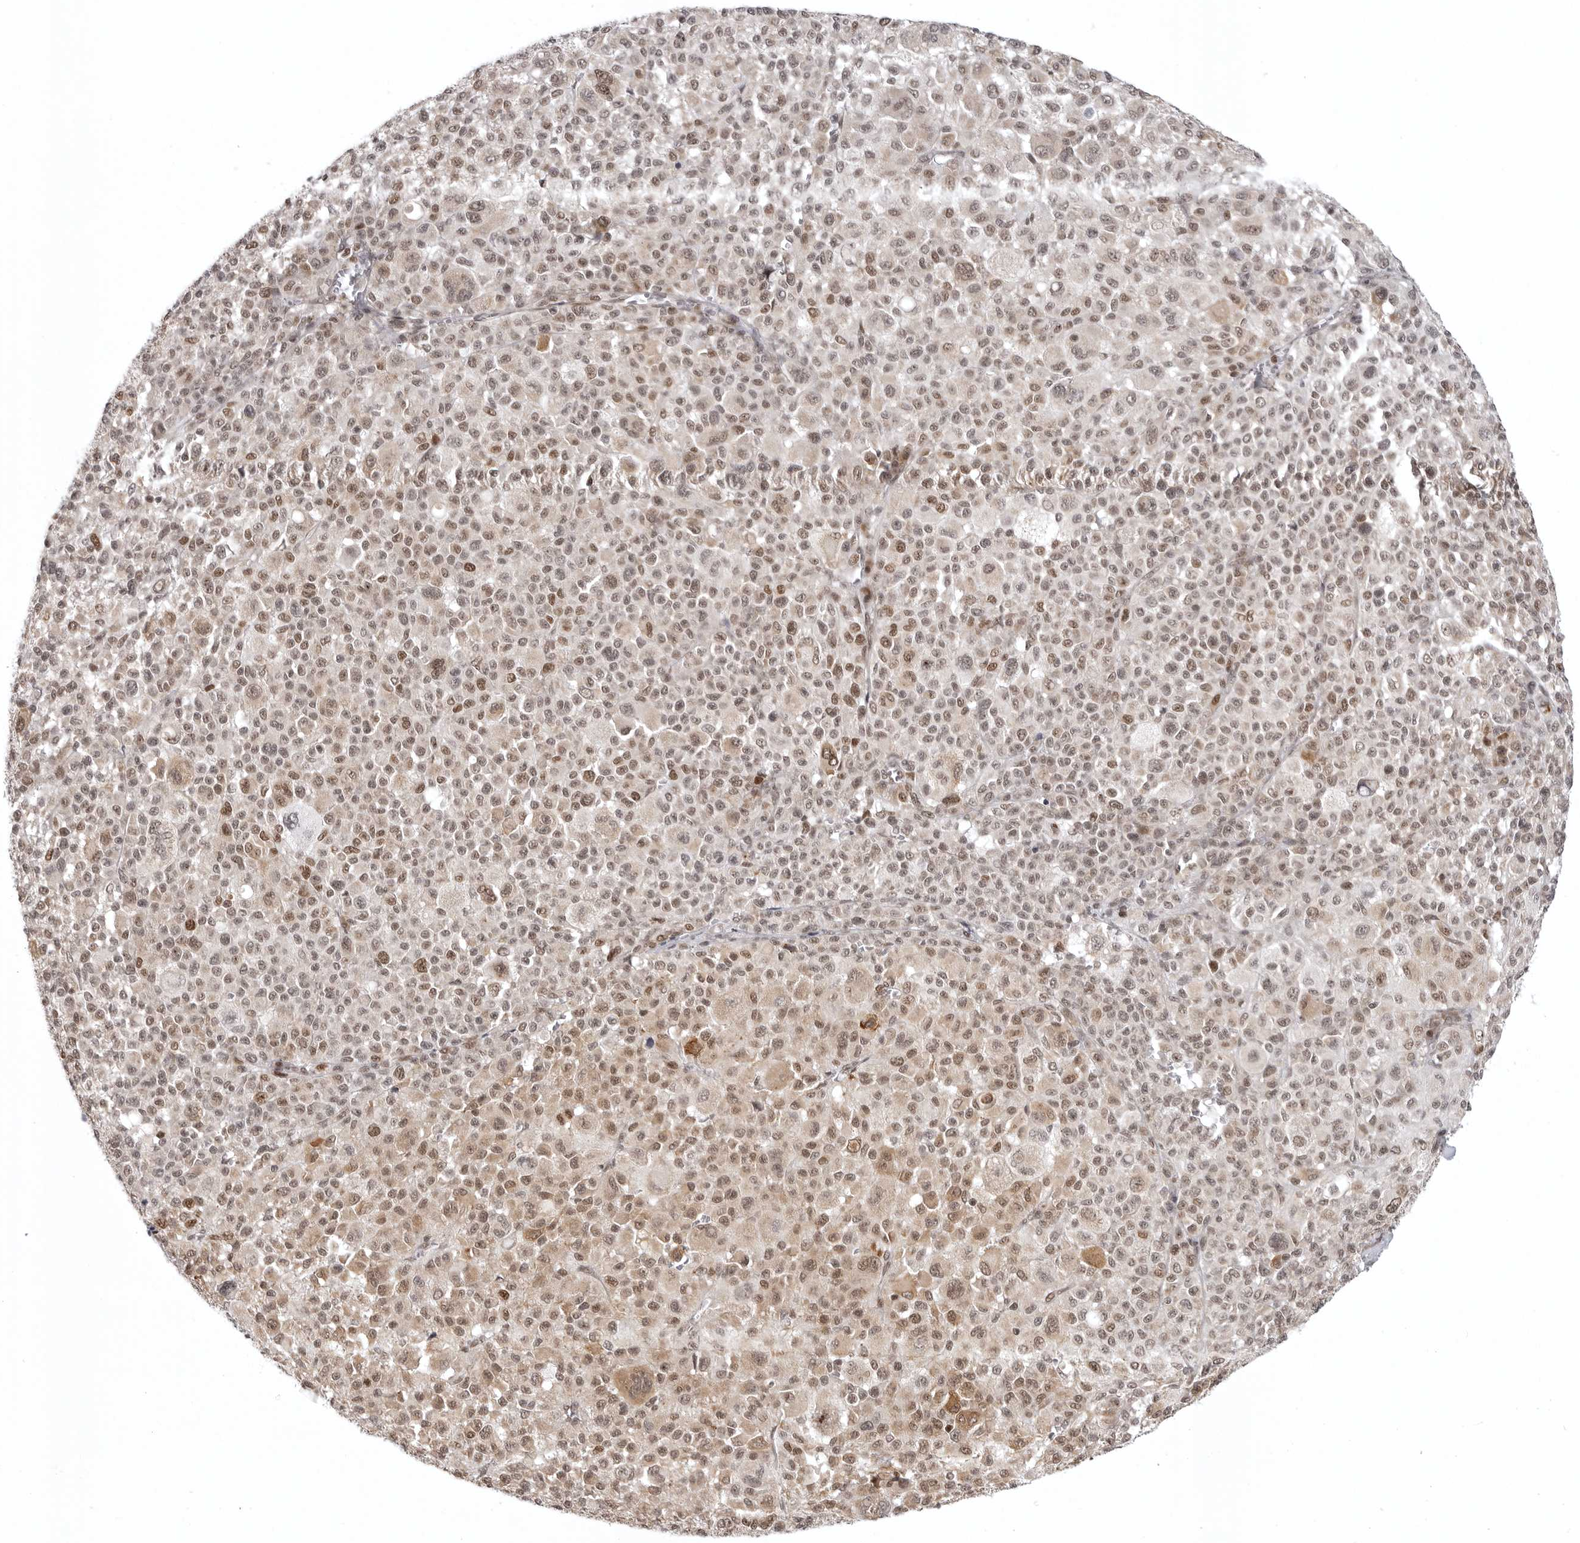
{"staining": {"intensity": "moderate", "quantity": ">75%", "location": "cytoplasmic/membranous,nuclear"}, "tissue": "melanoma", "cell_type": "Tumor cells", "image_type": "cancer", "snomed": [{"axis": "morphology", "description": "Malignant melanoma, Metastatic site"}, {"axis": "topography", "description": "Skin"}], "caption": "A photomicrograph of melanoma stained for a protein reveals moderate cytoplasmic/membranous and nuclear brown staining in tumor cells.", "gene": "PRDM10", "patient": {"sex": "female", "age": 74}}